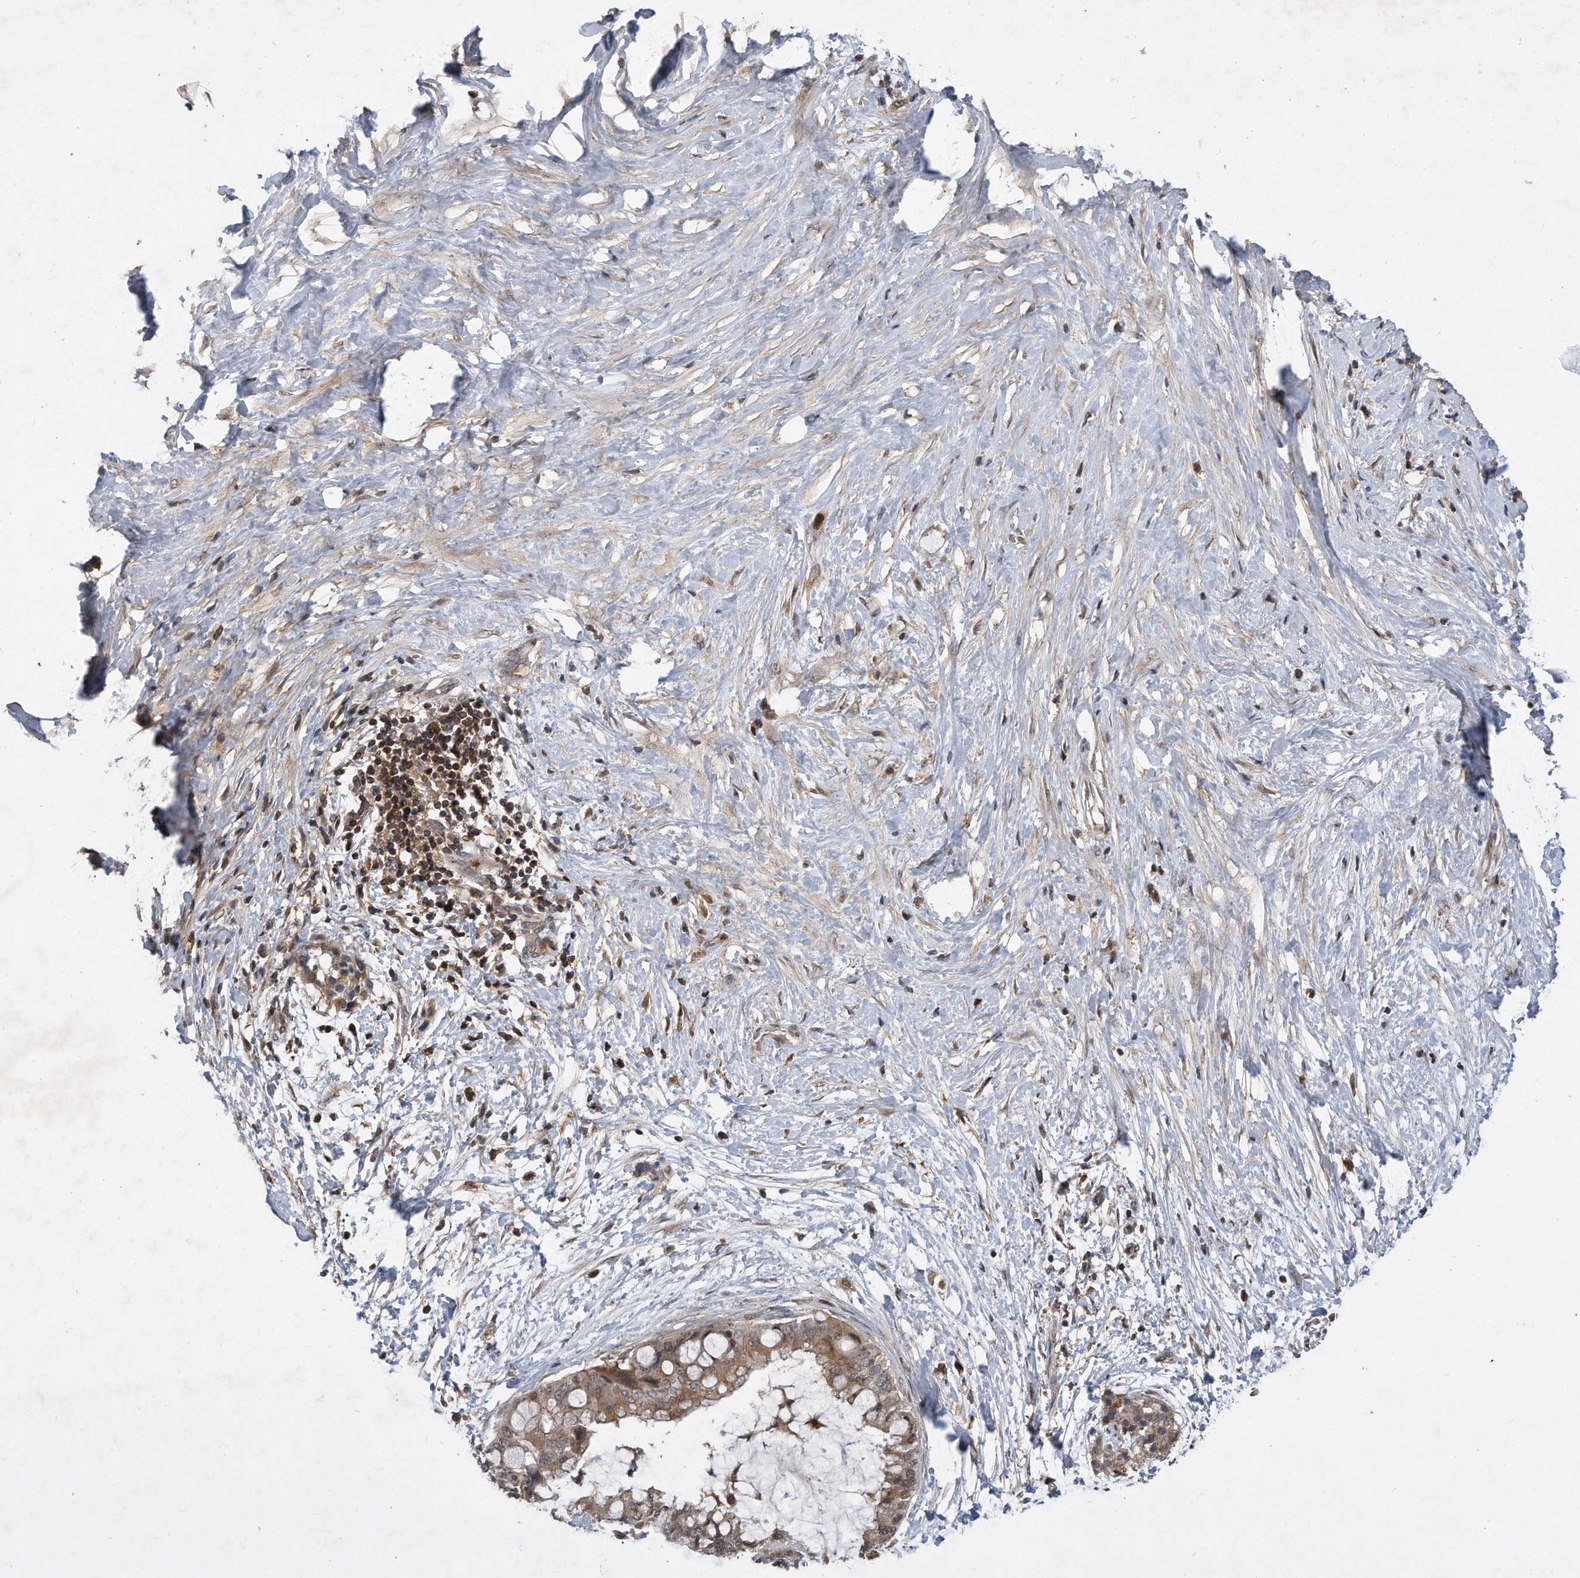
{"staining": {"intensity": "weak", "quantity": ">75%", "location": "cytoplasmic/membranous"}, "tissue": "pancreatic cancer", "cell_type": "Tumor cells", "image_type": "cancer", "snomed": [{"axis": "morphology", "description": "Adenocarcinoma, NOS"}, {"axis": "topography", "description": "Pancreas"}], "caption": "This micrograph displays immunohistochemistry (IHC) staining of pancreatic cancer, with low weak cytoplasmic/membranous positivity in about >75% of tumor cells.", "gene": "PGBD2", "patient": {"sex": "male", "age": 41}}